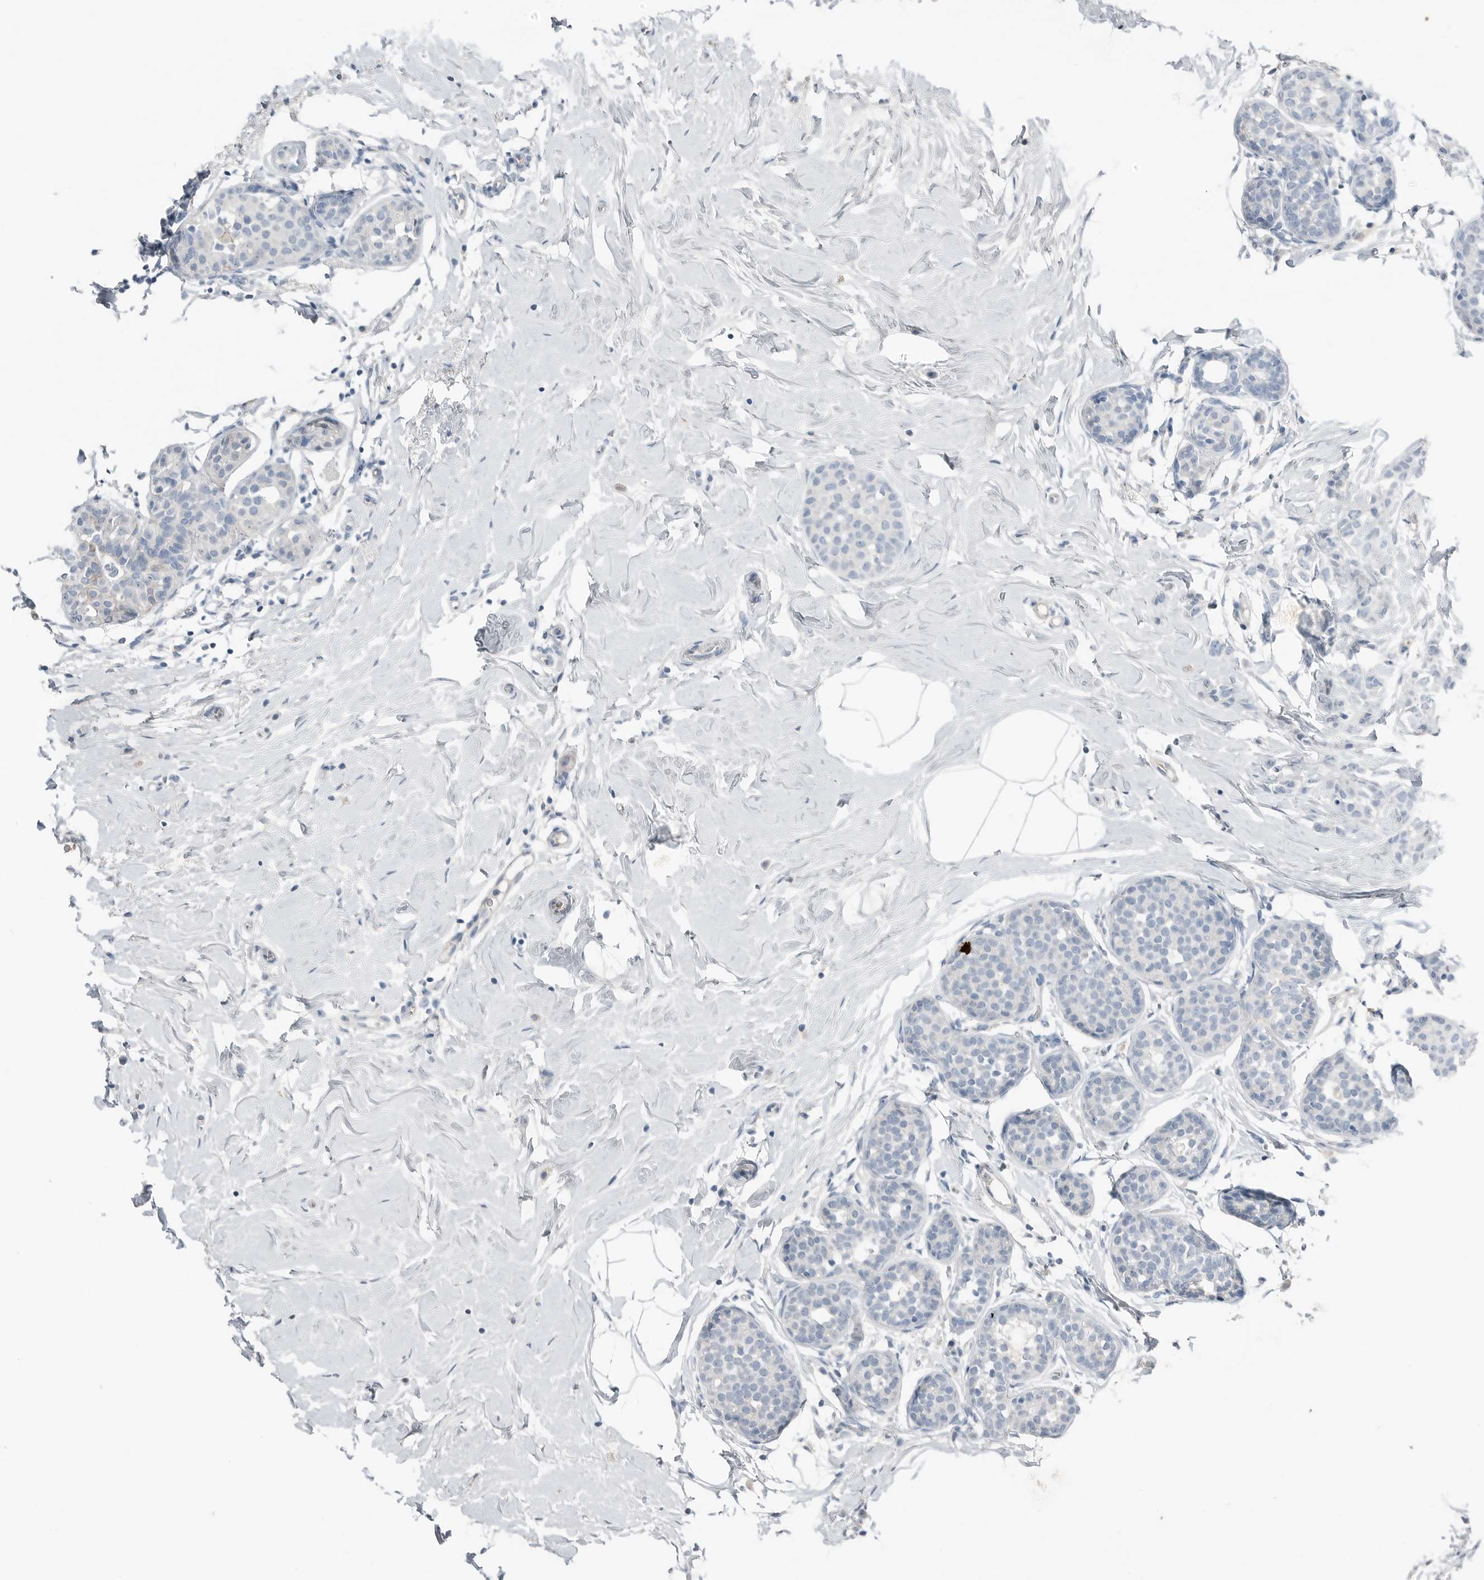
{"staining": {"intensity": "negative", "quantity": "none", "location": "none"}, "tissue": "breast cancer", "cell_type": "Tumor cells", "image_type": "cancer", "snomed": [{"axis": "morphology", "description": "Lobular carcinoma, in situ"}, {"axis": "morphology", "description": "Lobular carcinoma"}, {"axis": "topography", "description": "Breast"}], "caption": "Tumor cells are negative for brown protein staining in lobular carcinoma (breast).", "gene": "SERPINB7", "patient": {"sex": "female", "age": 41}}